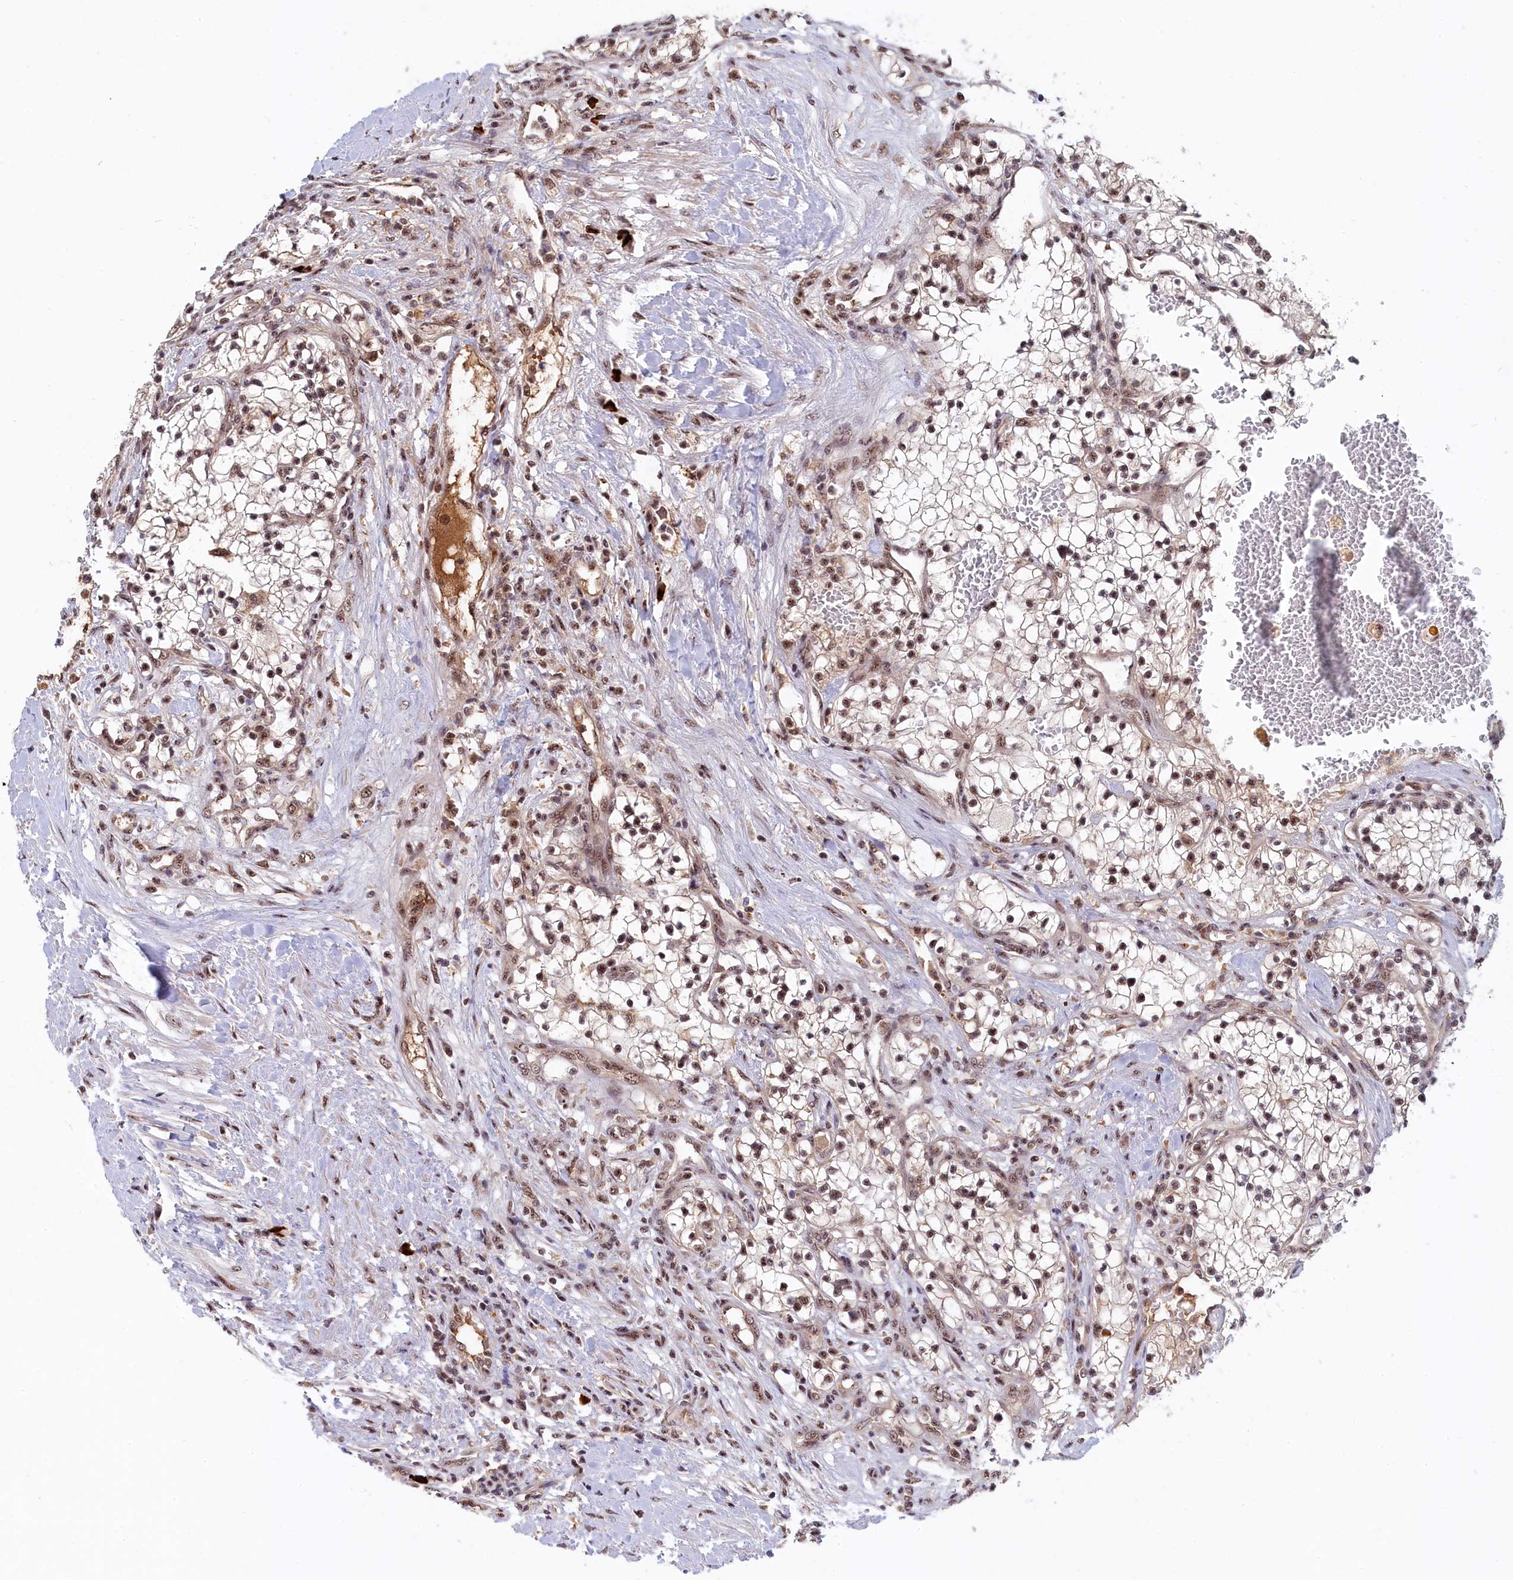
{"staining": {"intensity": "moderate", "quantity": ">75%", "location": "nuclear"}, "tissue": "renal cancer", "cell_type": "Tumor cells", "image_type": "cancer", "snomed": [{"axis": "morphology", "description": "Normal tissue, NOS"}, {"axis": "morphology", "description": "Adenocarcinoma, NOS"}, {"axis": "topography", "description": "Kidney"}], "caption": "Protein analysis of renal adenocarcinoma tissue reveals moderate nuclear staining in approximately >75% of tumor cells.", "gene": "TAB1", "patient": {"sex": "male", "age": 68}}